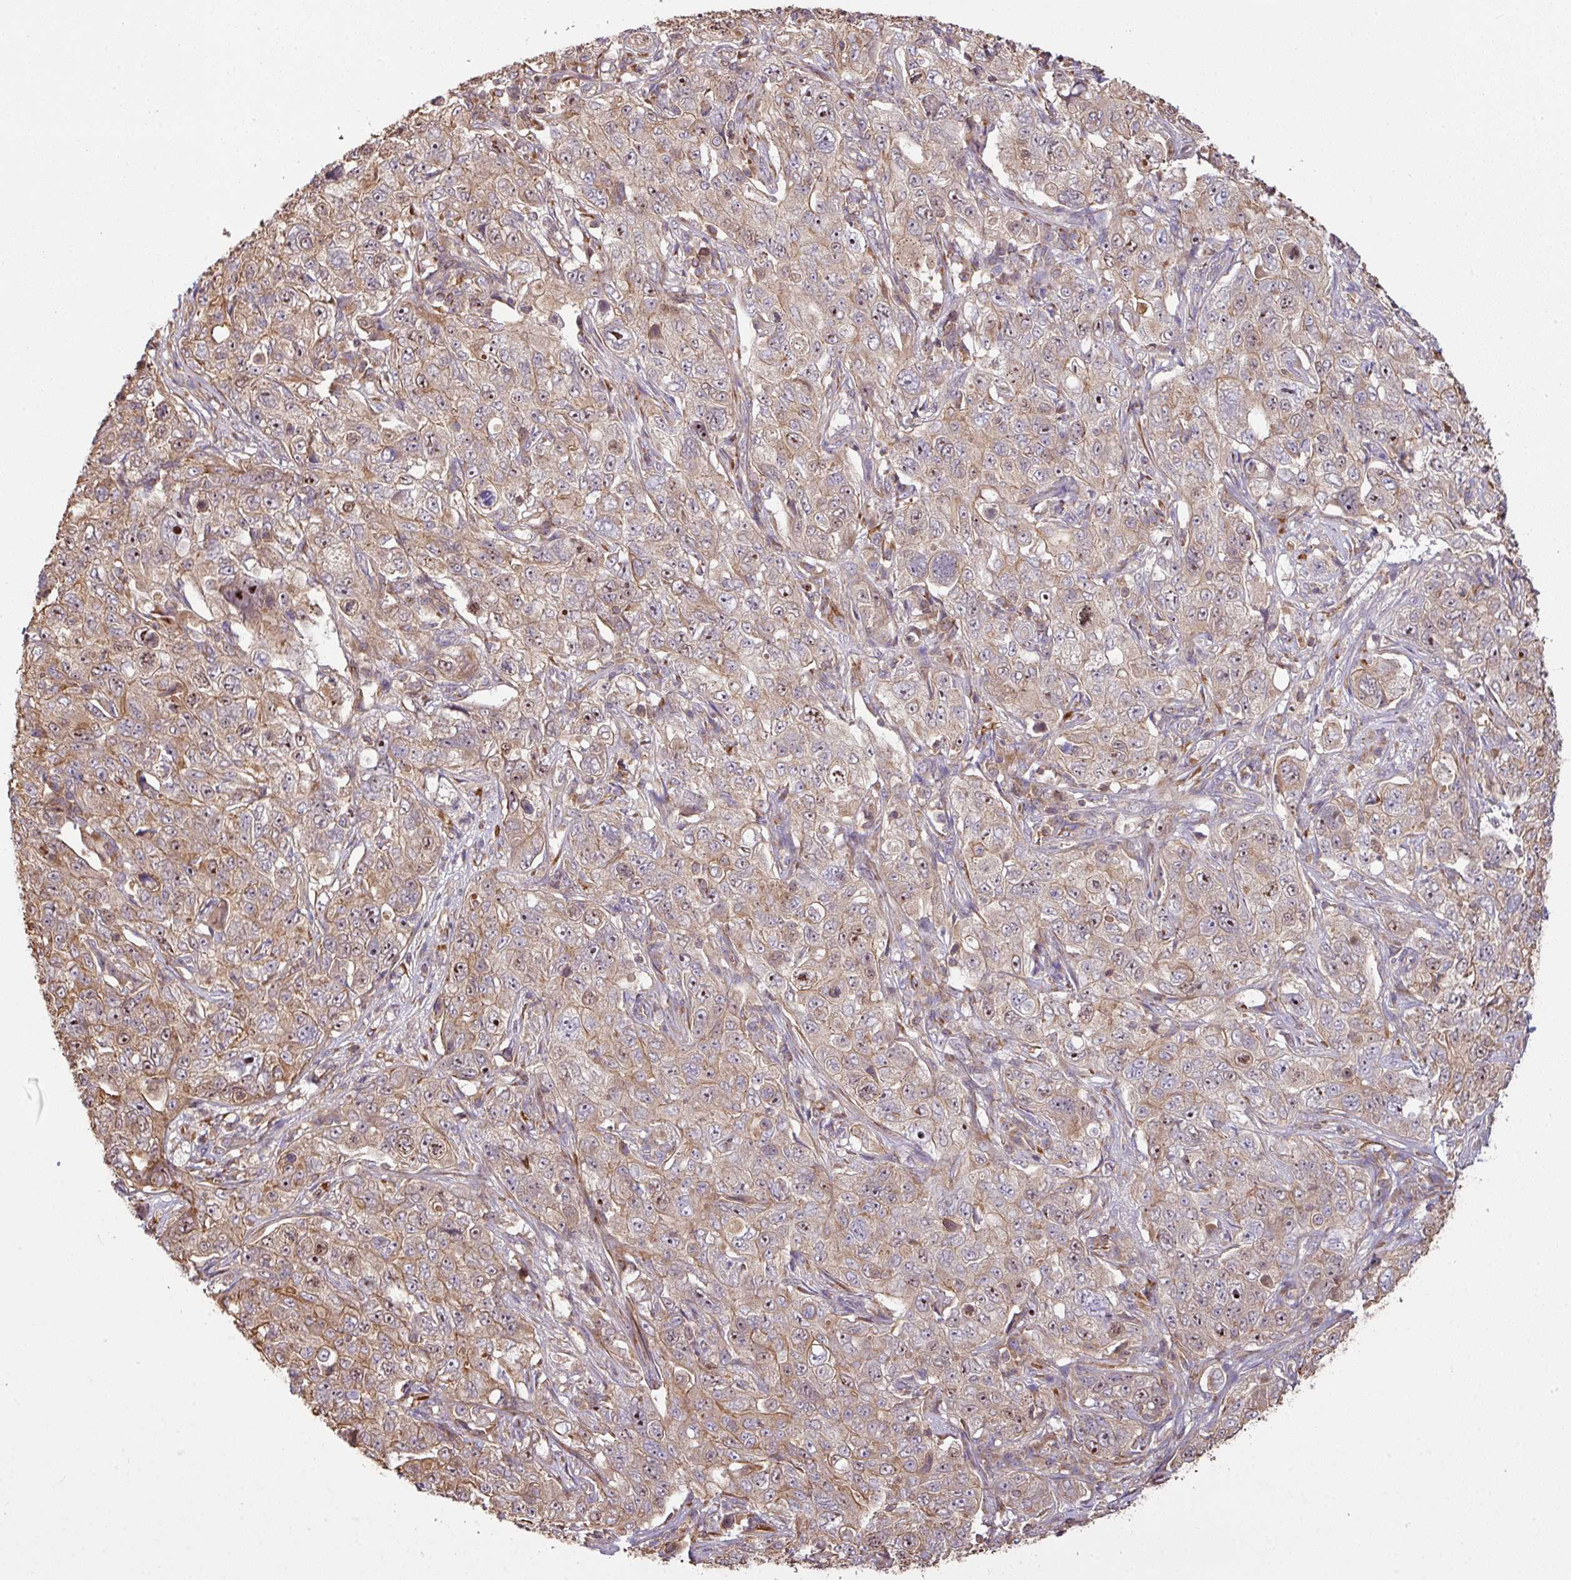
{"staining": {"intensity": "moderate", "quantity": "25%-75%", "location": "cytoplasmic/membranous,nuclear"}, "tissue": "pancreatic cancer", "cell_type": "Tumor cells", "image_type": "cancer", "snomed": [{"axis": "morphology", "description": "Adenocarcinoma, NOS"}, {"axis": "topography", "description": "Pancreas"}], "caption": "Protein expression by immunohistochemistry (IHC) reveals moderate cytoplasmic/membranous and nuclear staining in approximately 25%-75% of tumor cells in pancreatic cancer. (Brightfield microscopy of DAB IHC at high magnification).", "gene": "VENTX", "patient": {"sex": "male", "age": 68}}